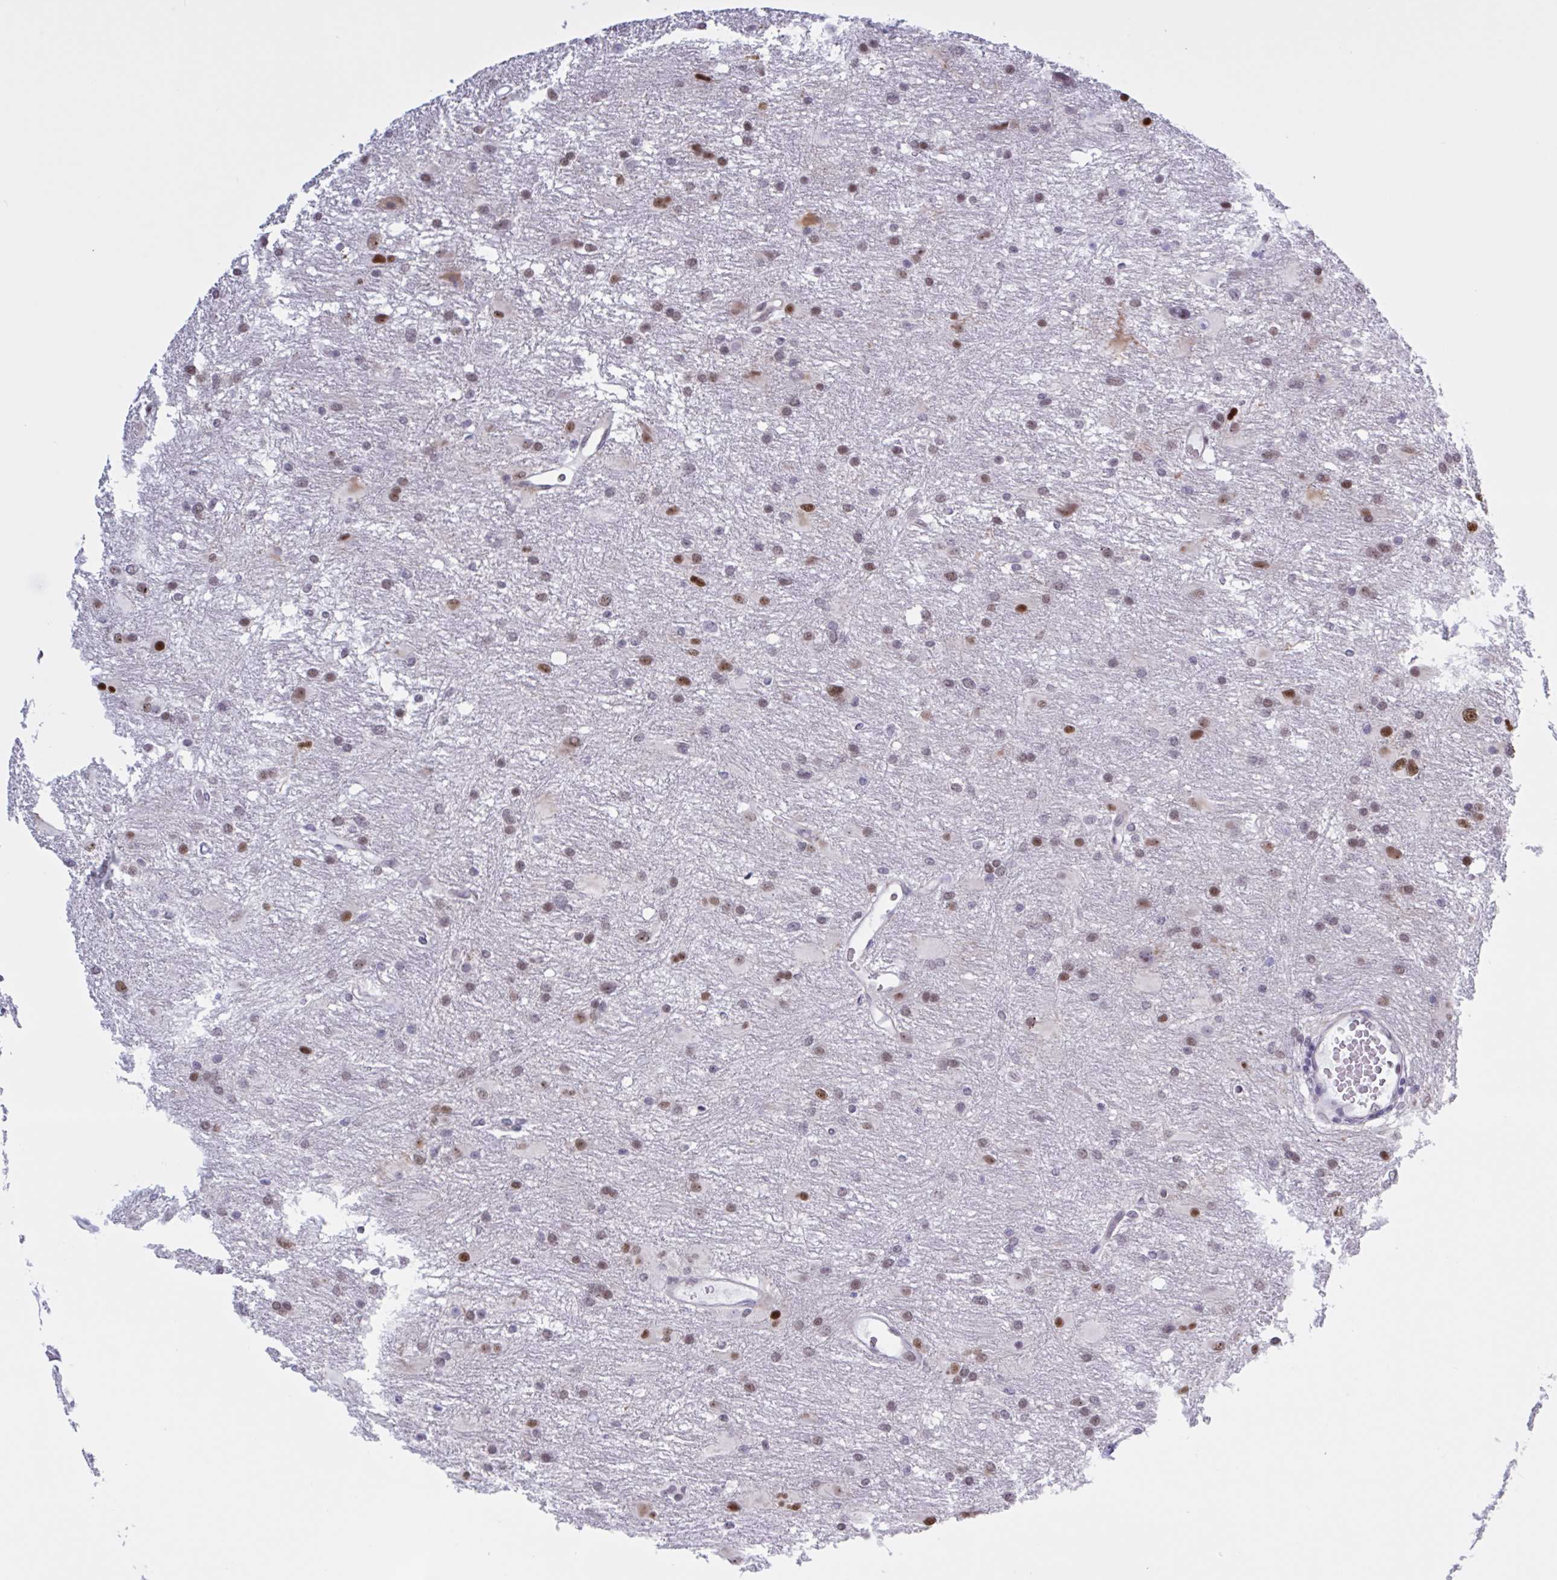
{"staining": {"intensity": "moderate", "quantity": "25%-75%", "location": "nuclear"}, "tissue": "glioma", "cell_type": "Tumor cells", "image_type": "cancer", "snomed": [{"axis": "morphology", "description": "Glioma, malignant, High grade"}, {"axis": "topography", "description": "Brain"}], "caption": "Malignant glioma (high-grade) stained with IHC exhibits moderate nuclear staining in about 25%-75% of tumor cells. (Brightfield microscopy of DAB IHC at high magnification).", "gene": "PRMT6", "patient": {"sex": "male", "age": 53}}